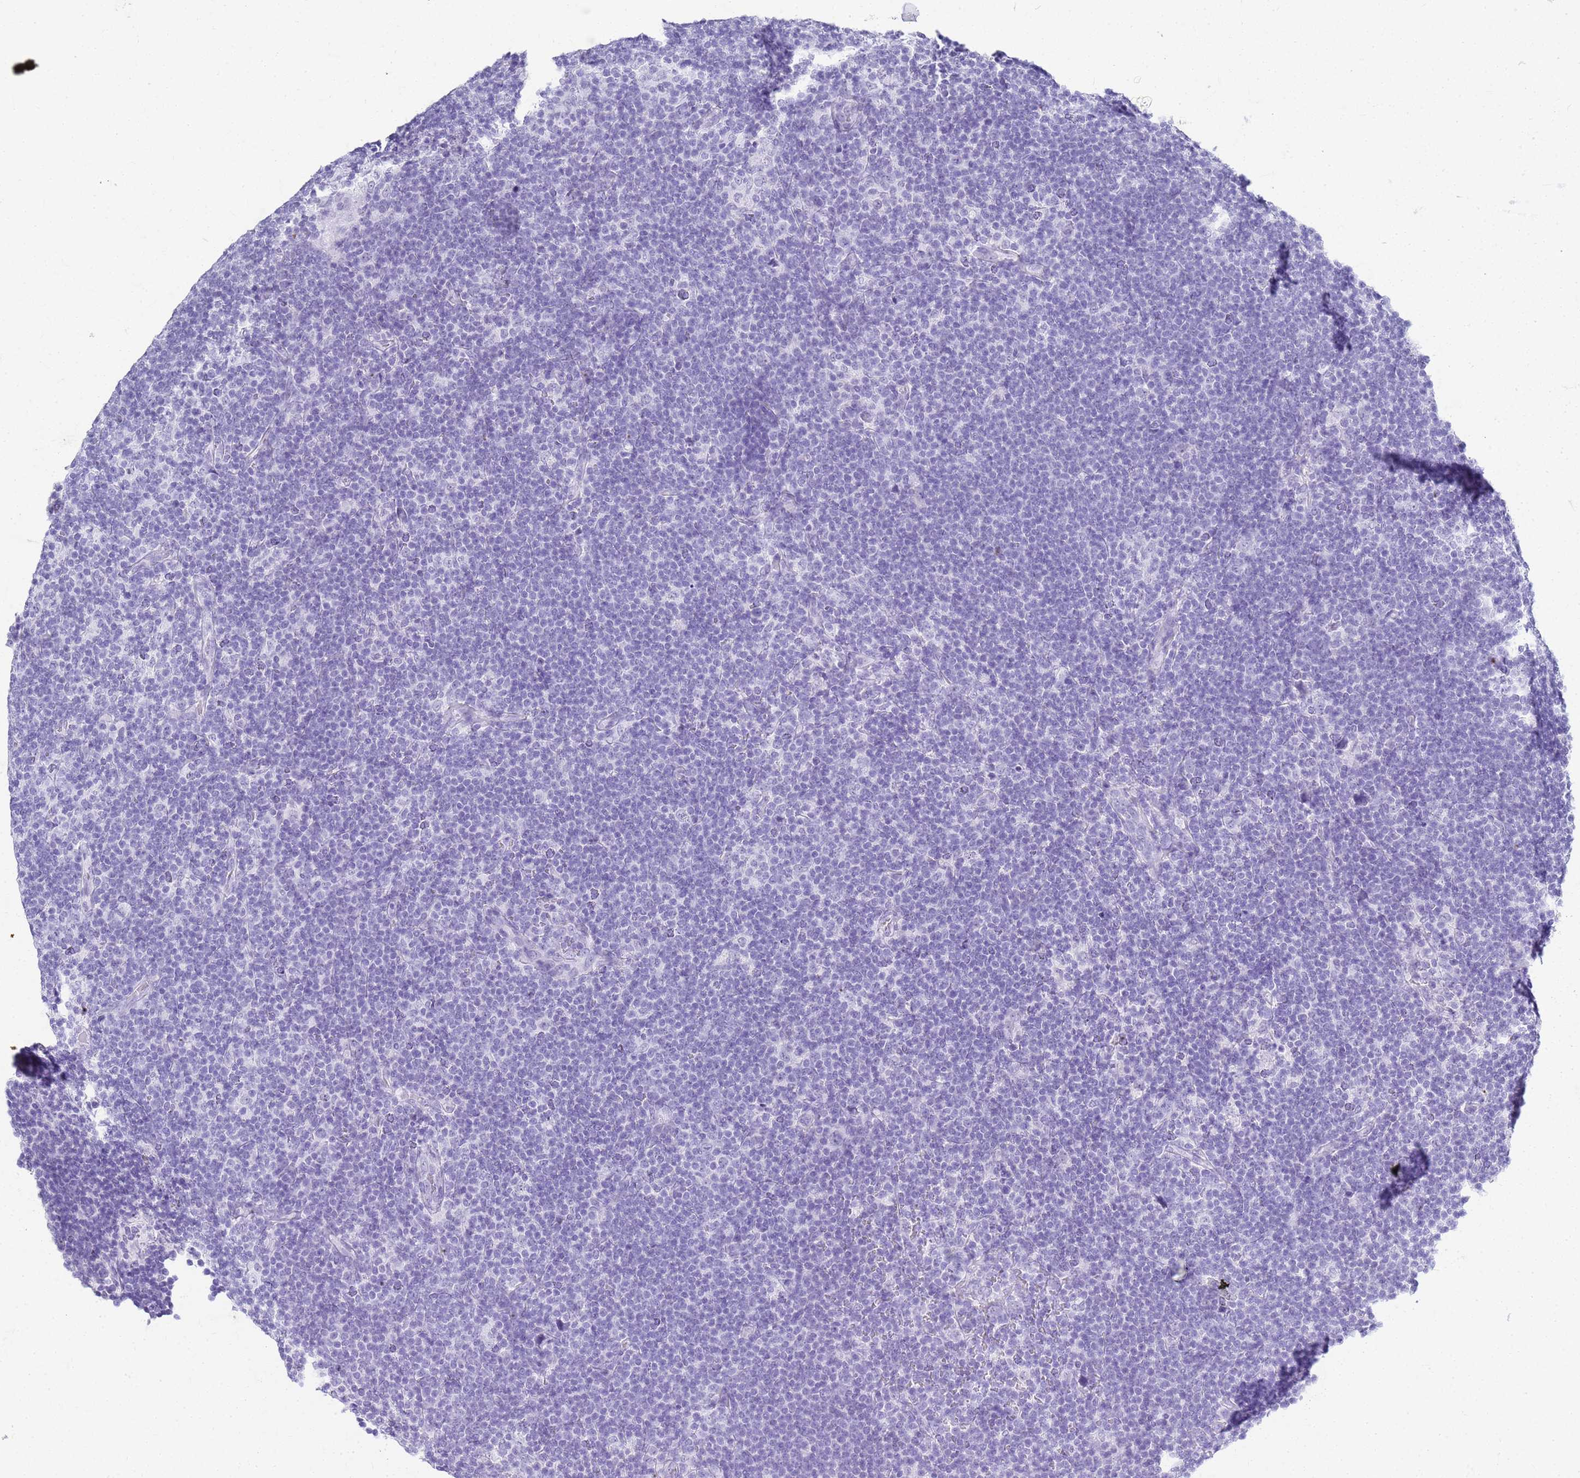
{"staining": {"intensity": "negative", "quantity": "none", "location": "none"}, "tissue": "lymphoma", "cell_type": "Tumor cells", "image_type": "cancer", "snomed": [{"axis": "morphology", "description": "Hodgkin's disease, NOS"}, {"axis": "topography", "description": "Lymph node"}], "caption": "Hodgkin's disease was stained to show a protein in brown. There is no significant staining in tumor cells.", "gene": "SLC7A9", "patient": {"sex": "female", "age": 57}}